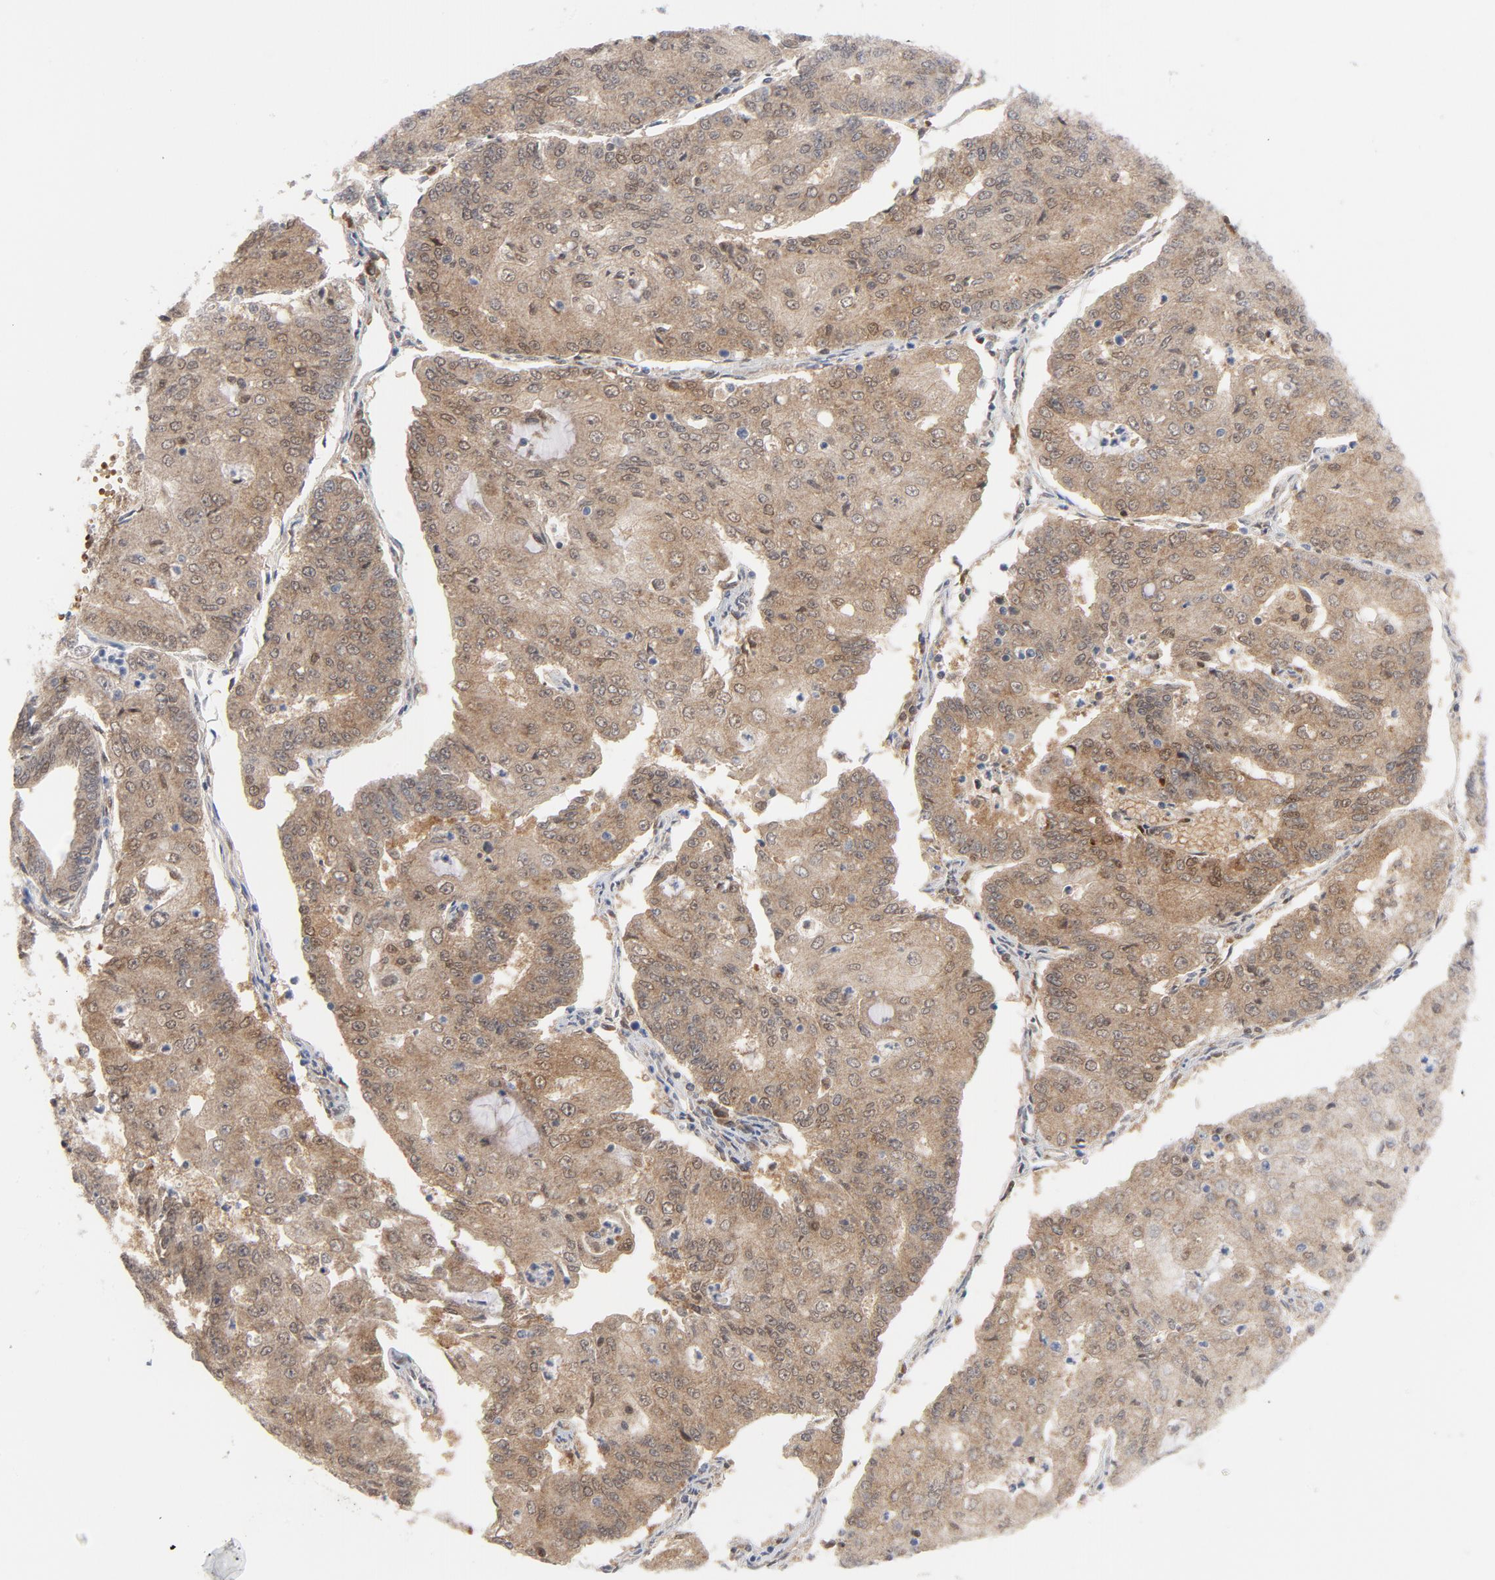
{"staining": {"intensity": "moderate", "quantity": ">75%", "location": "cytoplasmic/membranous,nuclear"}, "tissue": "endometrial cancer", "cell_type": "Tumor cells", "image_type": "cancer", "snomed": [{"axis": "morphology", "description": "Adenocarcinoma, NOS"}, {"axis": "topography", "description": "Endometrium"}], "caption": "Adenocarcinoma (endometrial) stained with a brown dye demonstrates moderate cytoplasmic/membranous and nuclear positive positivity in approximately >75% of tumor cells.", "gene": "PRDX1", "patient": {"sex": "female", "age": 56}}